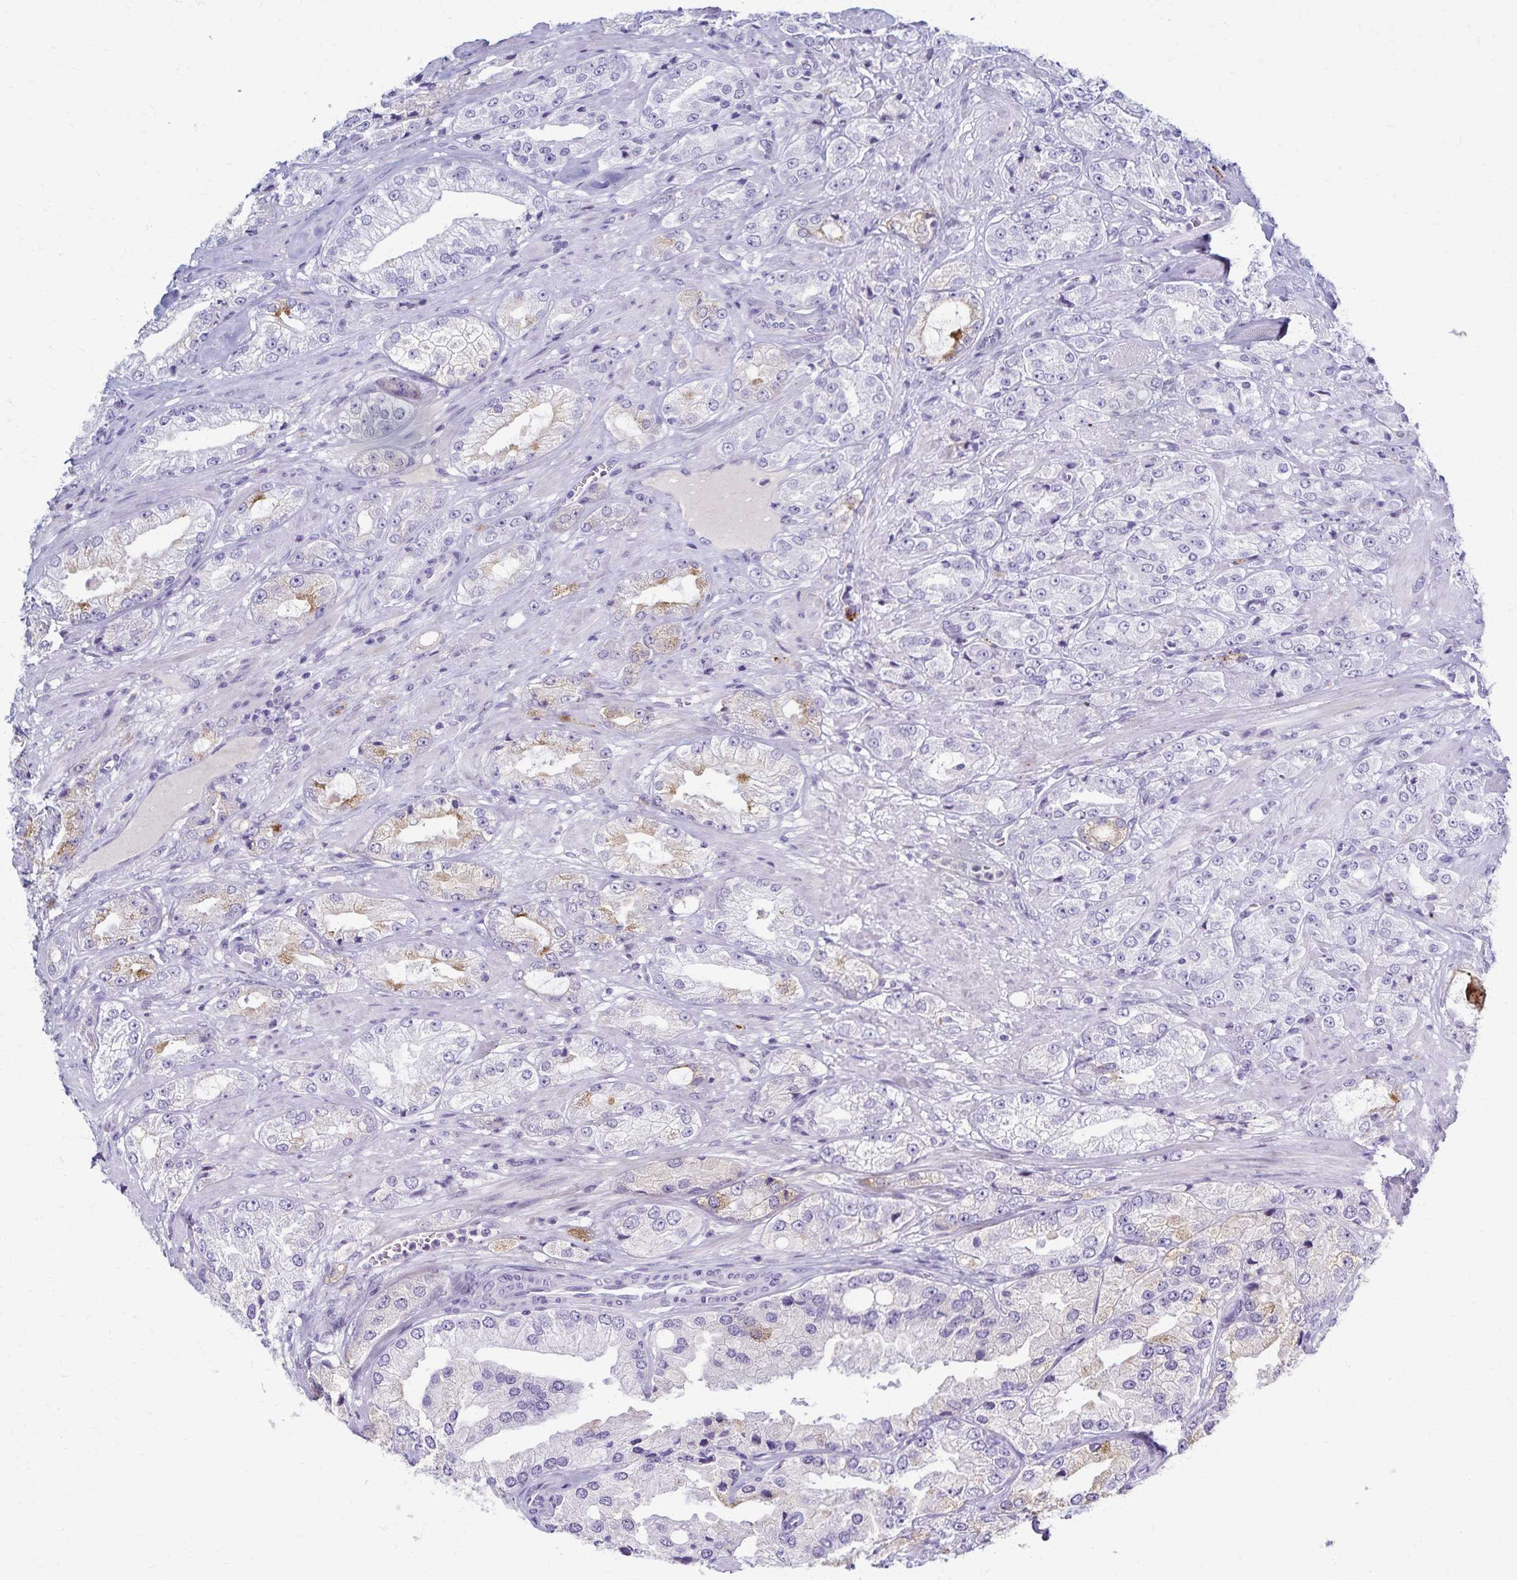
{"staining": {"intensity": "weak", "quantity": "<25%", "location": "cytoplasmic/membranous"}, "tissue": "prostate cancer", "cell_type": "Tumor cells", "image_type": "cancer", "snomed": [{"axis": "morphology", "description": "Adenocarcinoma, High grade"}, {"axis": "topography", "description": "Prostate"}], "caption": "Tumor cells are negative for protein expression in human prostate high-grade adenocarcinoma. (DAB (3,3'-diaminobenzidine) immunohistochemistry (IHC) visualized using brightfield microscopy, high magnification).", "gene": "TMEM60", "patient": {"sex": "male", "age": 68}}